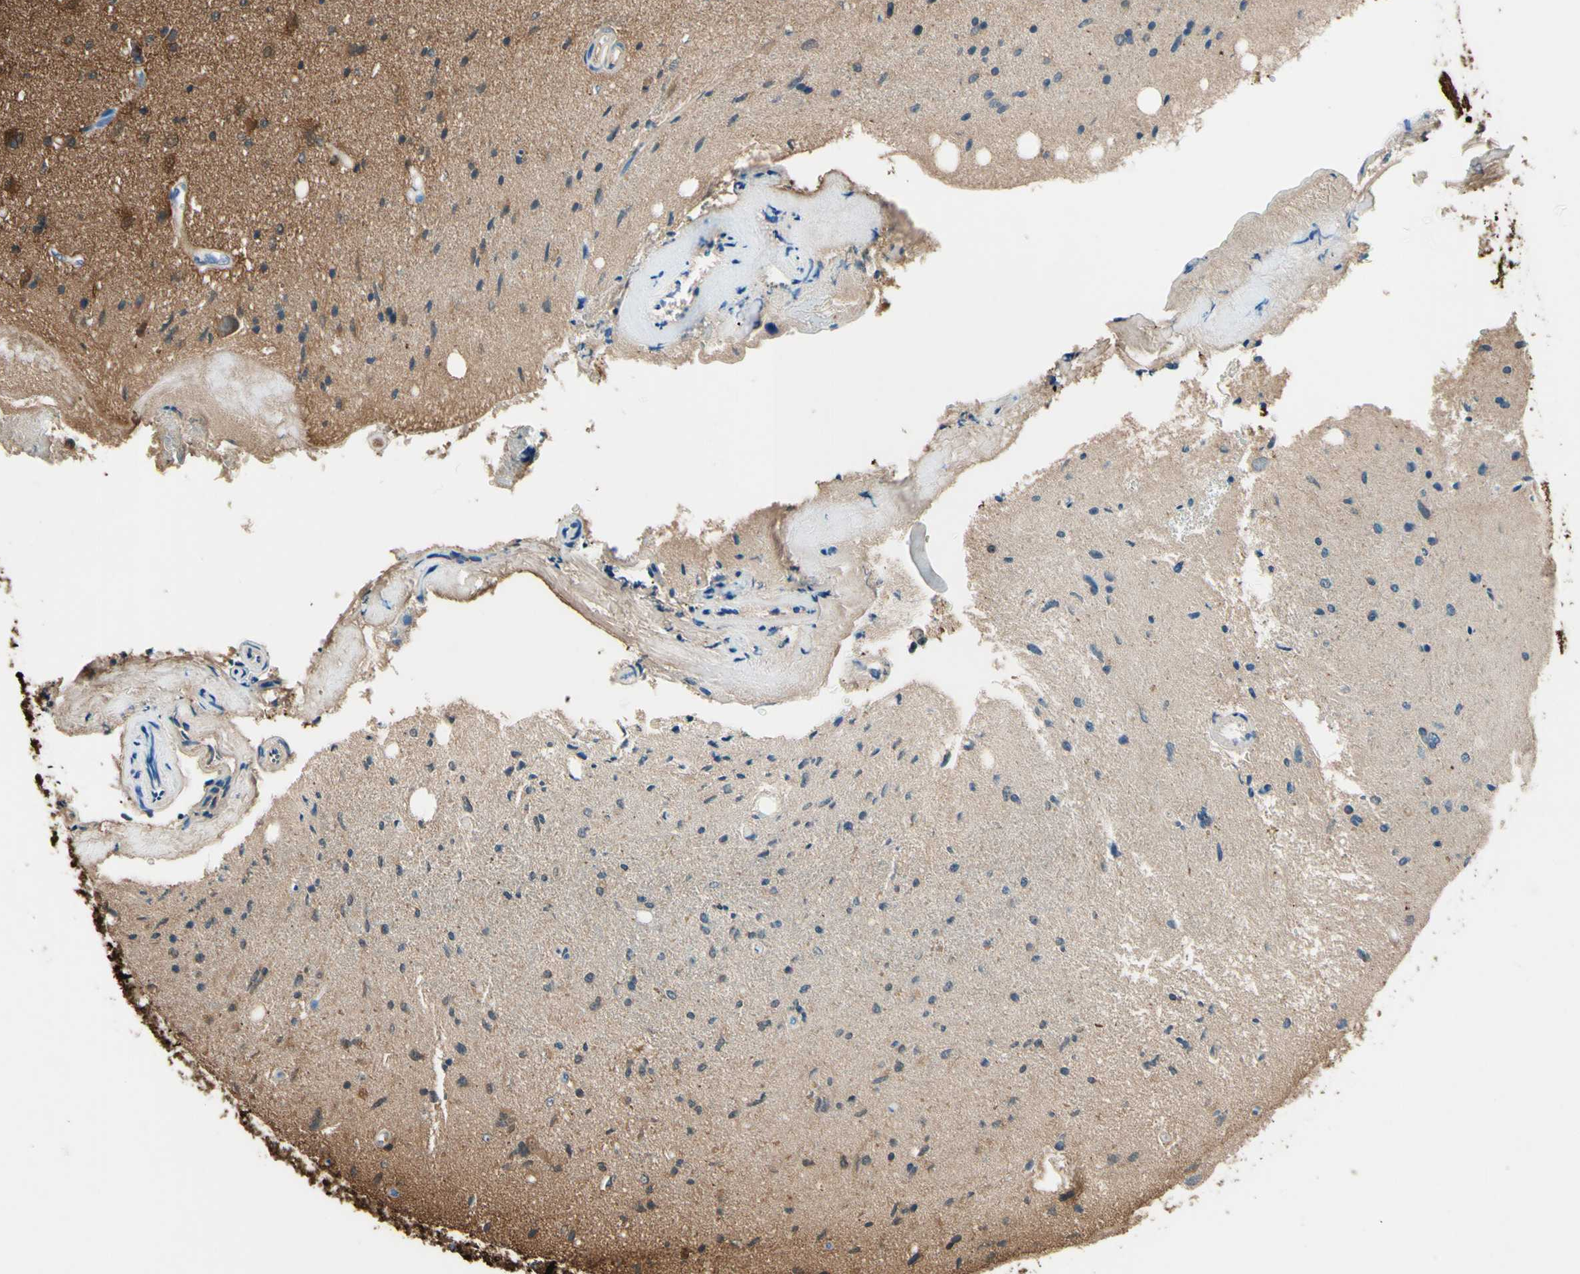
{"staining": {"intensity": "strong", "quantity": "<25%", "location": "cytoplasmic/membranous"}, "tissue": "glioma", "cell_type": "Tumor cells", "image_type": "cancer", "snomed": [{"axis": "morphology", "description": "Glioma, malignant, Low grade"}, {"axis": "topography", "description": "Brain"}], "caption": "Tumor cells reveal strong cytoplasmic/membranous positivity in approximately <25% of cells in glioma.", "gene": "DPYSL3", "patient": {"sex": "male", "age": 77}}